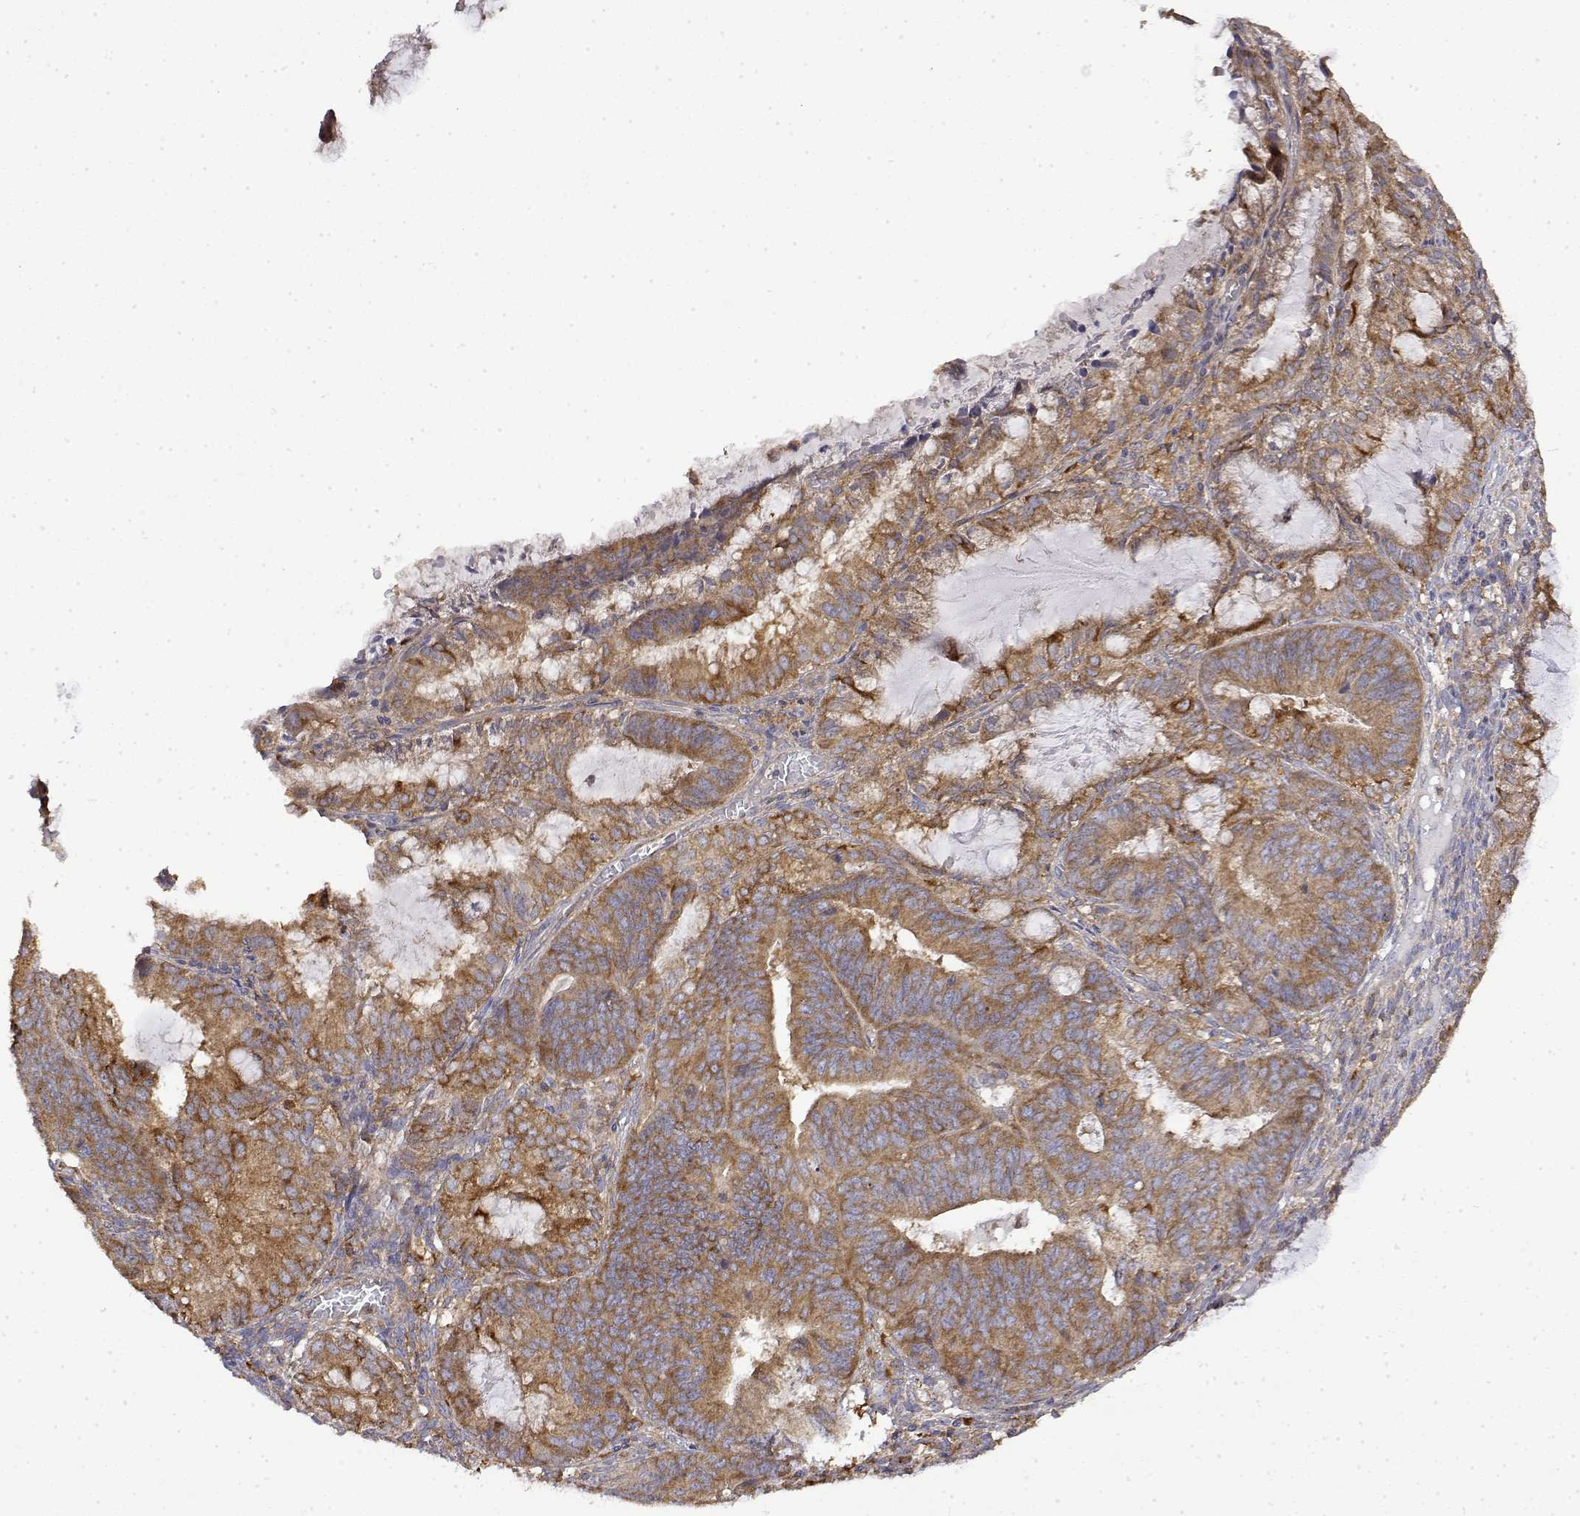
{"staining": {"intensity": "moderate", "quantity": ">75%", "location": "cytoplasmic/membranous"}, "tissue": "endometrial cancer", "cell_type": "Tumor cells", "image_type": "cancer", "snomed": [{"axis": "morphology", "description": "Adenocarcinoma, NOS"}, {"axis": "topography", "description": "Endometrium"}], "caption": "Moderate cytoplasmic/membranous expression is appreciated in approximately >75% of tumor cells in endometrial cancer (adenocarcinoma). Using DAB (3,3'-diaminobenzidine) (brown) and hematoxylin (blue) stains, captured at high magnification using brightfield microscopy.", "gene": "PACSIN2", "patient": {"sex": "female", "age": 86}}